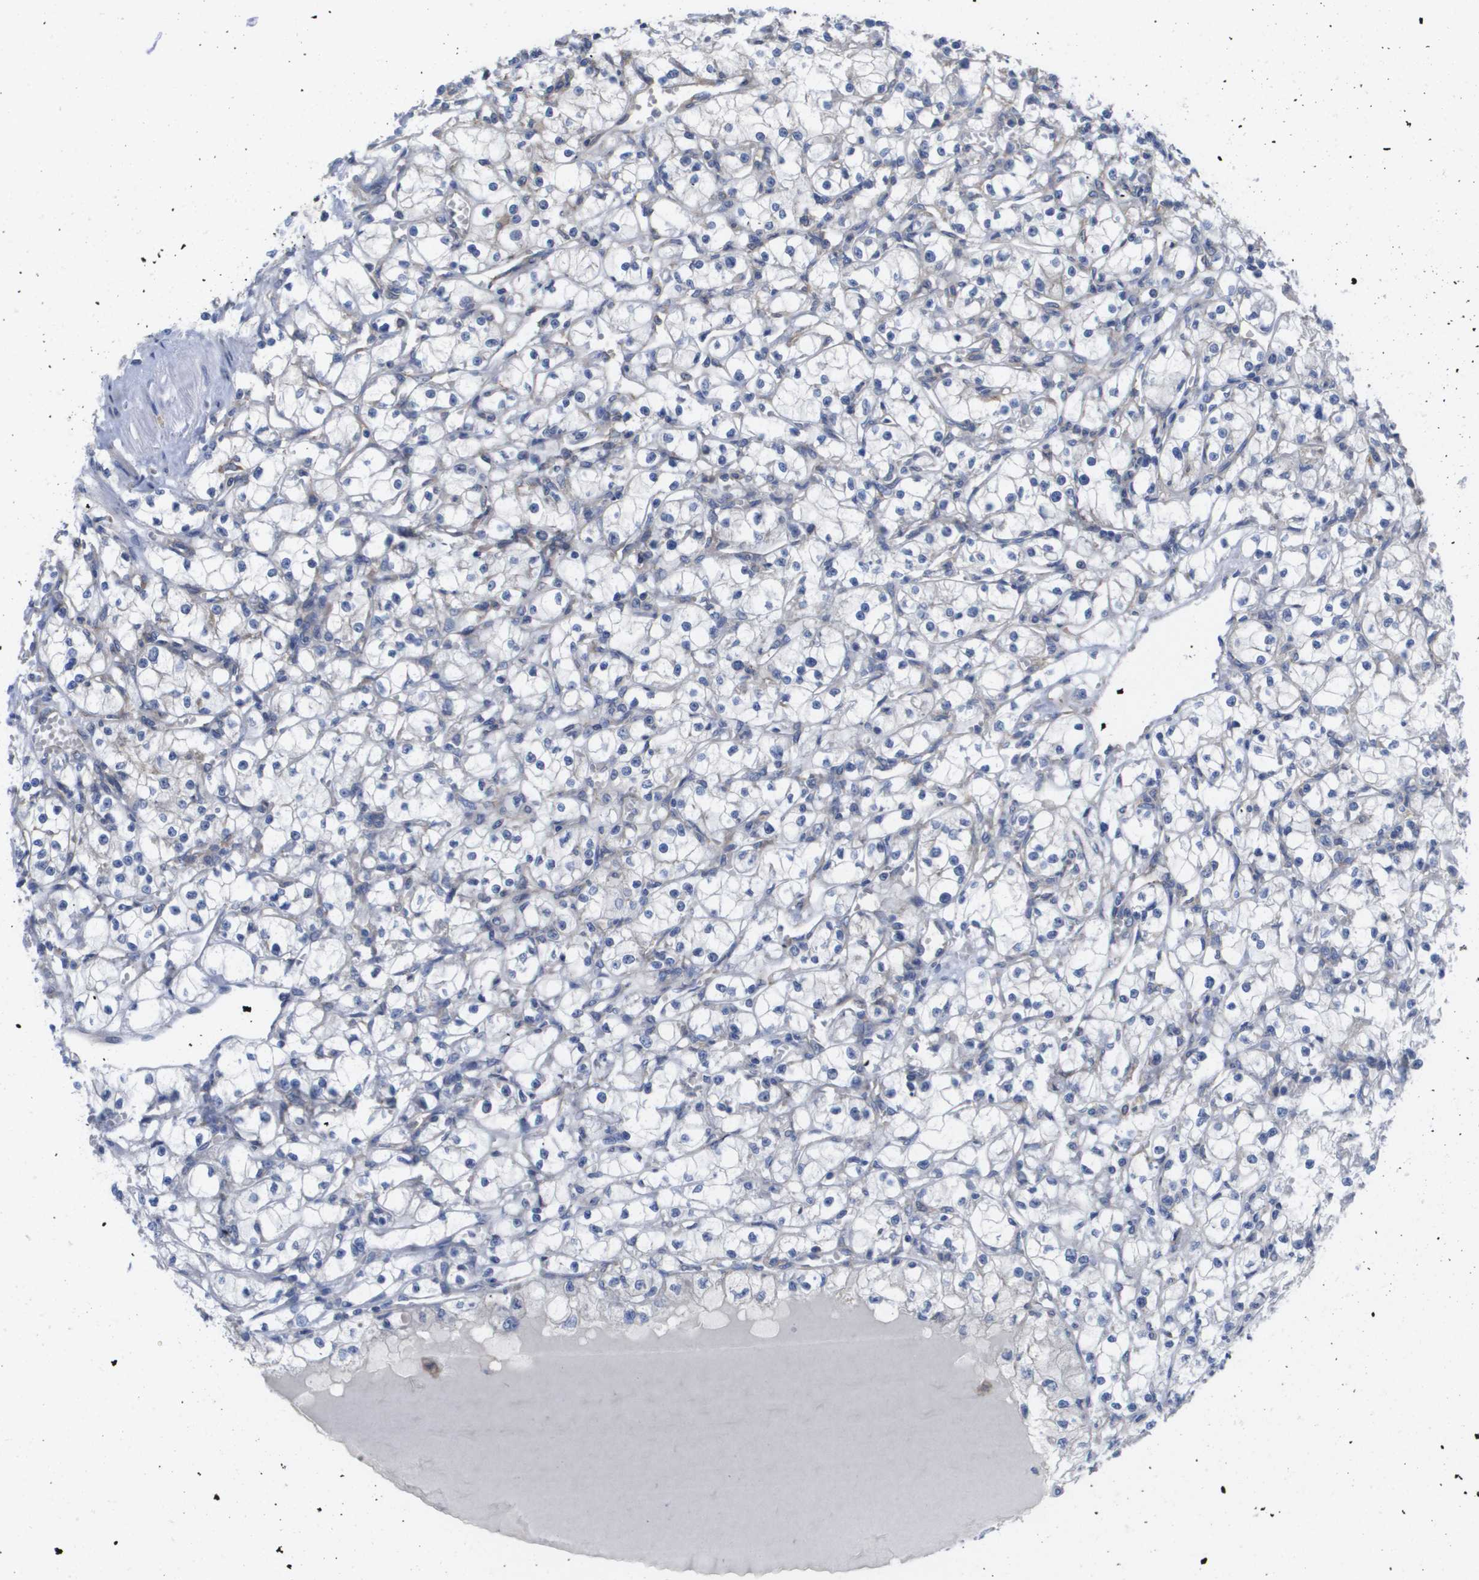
{"staining": {"intensity": "negative", "quantity": "none", "location": "none"}, "tissue": "renal cancer", "cell_type": "Tumor cells", "image_type": "cancer", "snomed": [{"axis": "morphology", "description": "Adenocarcinoma, NOS"}, {"axis": "topography", "description": "Kidney"}], "caption": "This is an IHC photomicrograph of renal adenocarcinoma. There is no positivity in tumor cells.", "gene": "EIF4G2", "patient": {"sex": "male", "age": 56}}